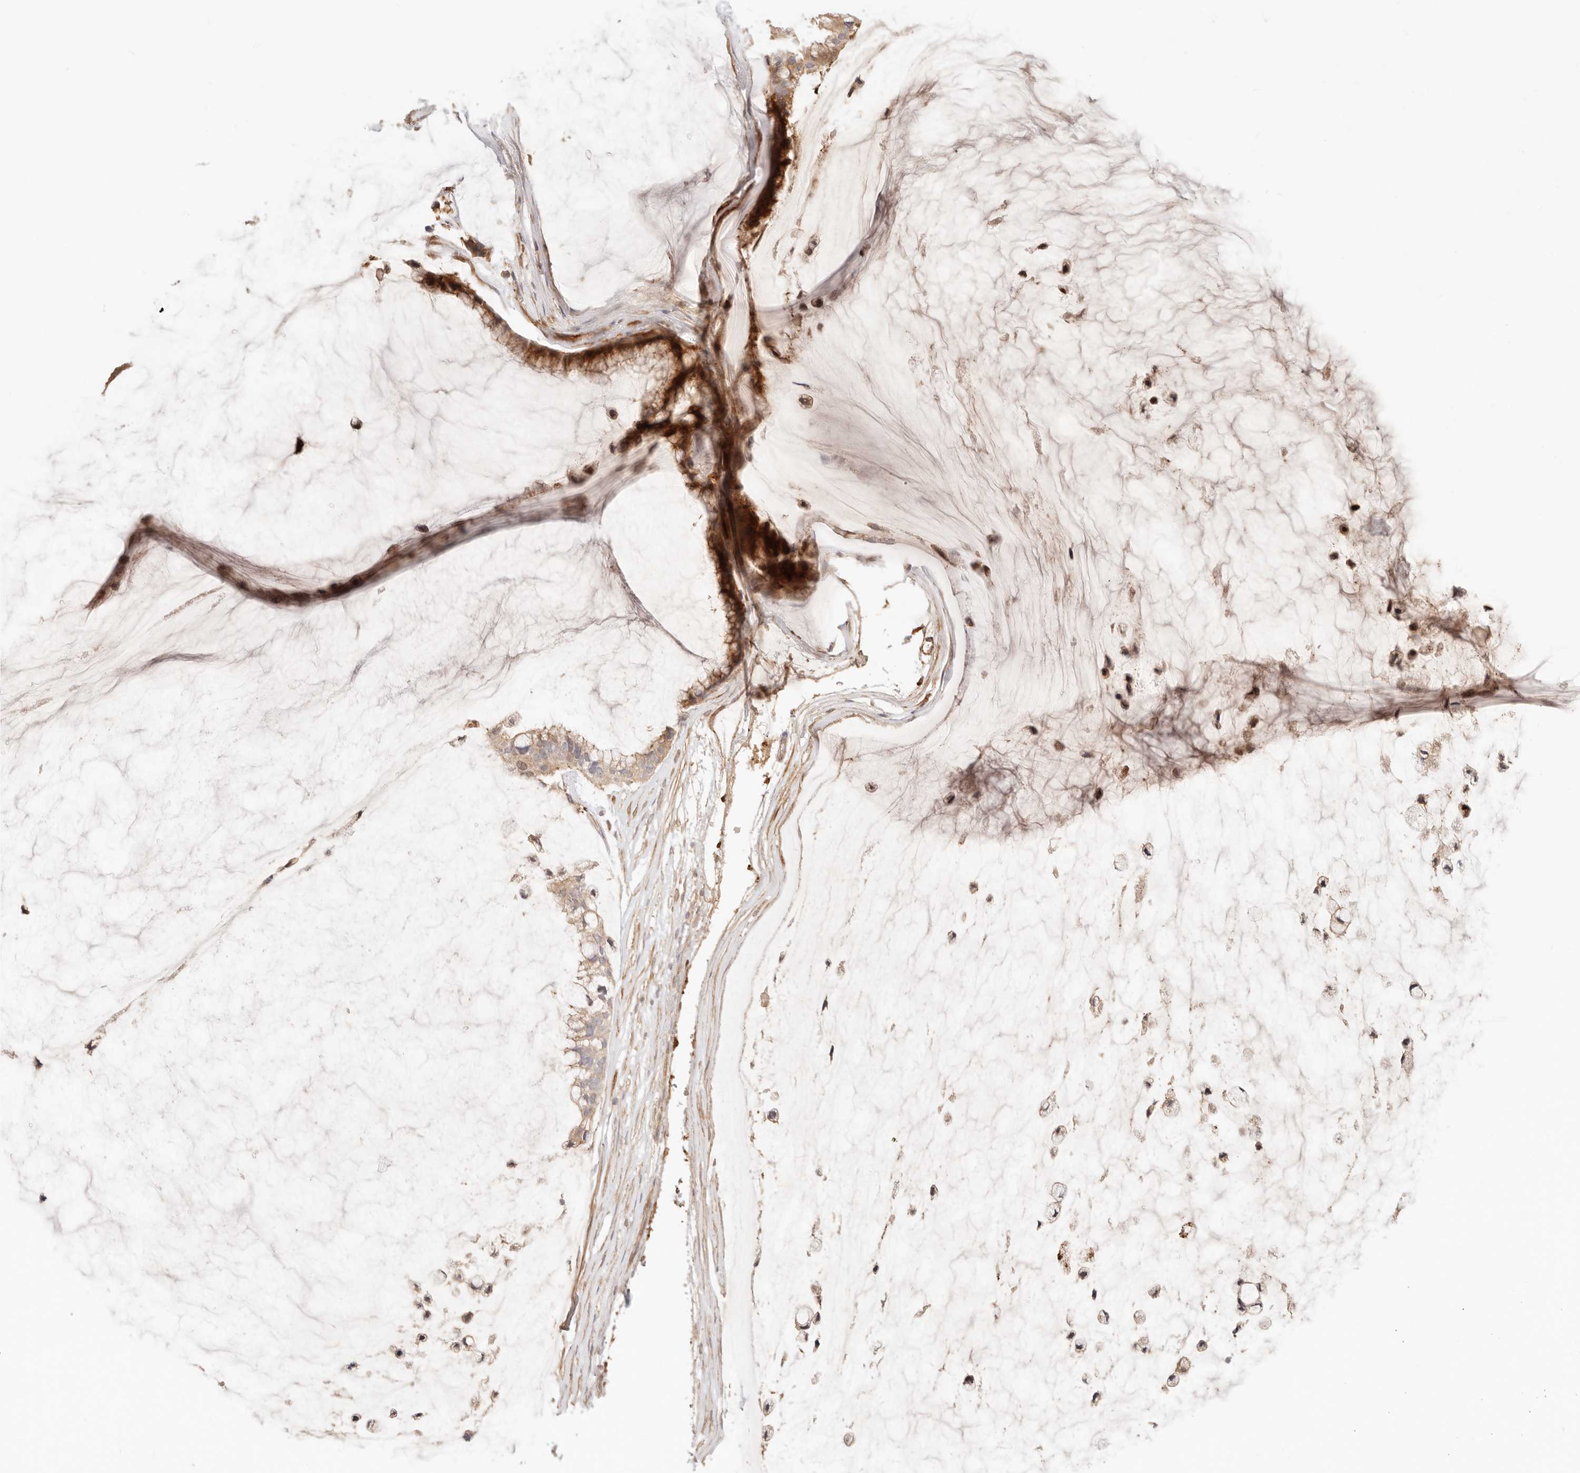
{"staining": {"intensity": "moderate", "quantity": ">75%", "location": "cytoplasmic/membranous"}, "tissue": "ovarian cancer", "cell_type": "Tumor cells", "image_type": "cancer", "snomed": [{"axis": "morphology", "description": "Cystadenocarcinoma, mucinous, NOS"}, {"axis": "topography", "description": "Ovary"}], "caption": "Immunohistochemical staining of human ovarian cancer reveals medium levels of moderate cytoplasmic/membranous positivity in about >75% of tumor cells.", "gene": "IL1R2", "patient": {"sex": "female", "age": 39}}